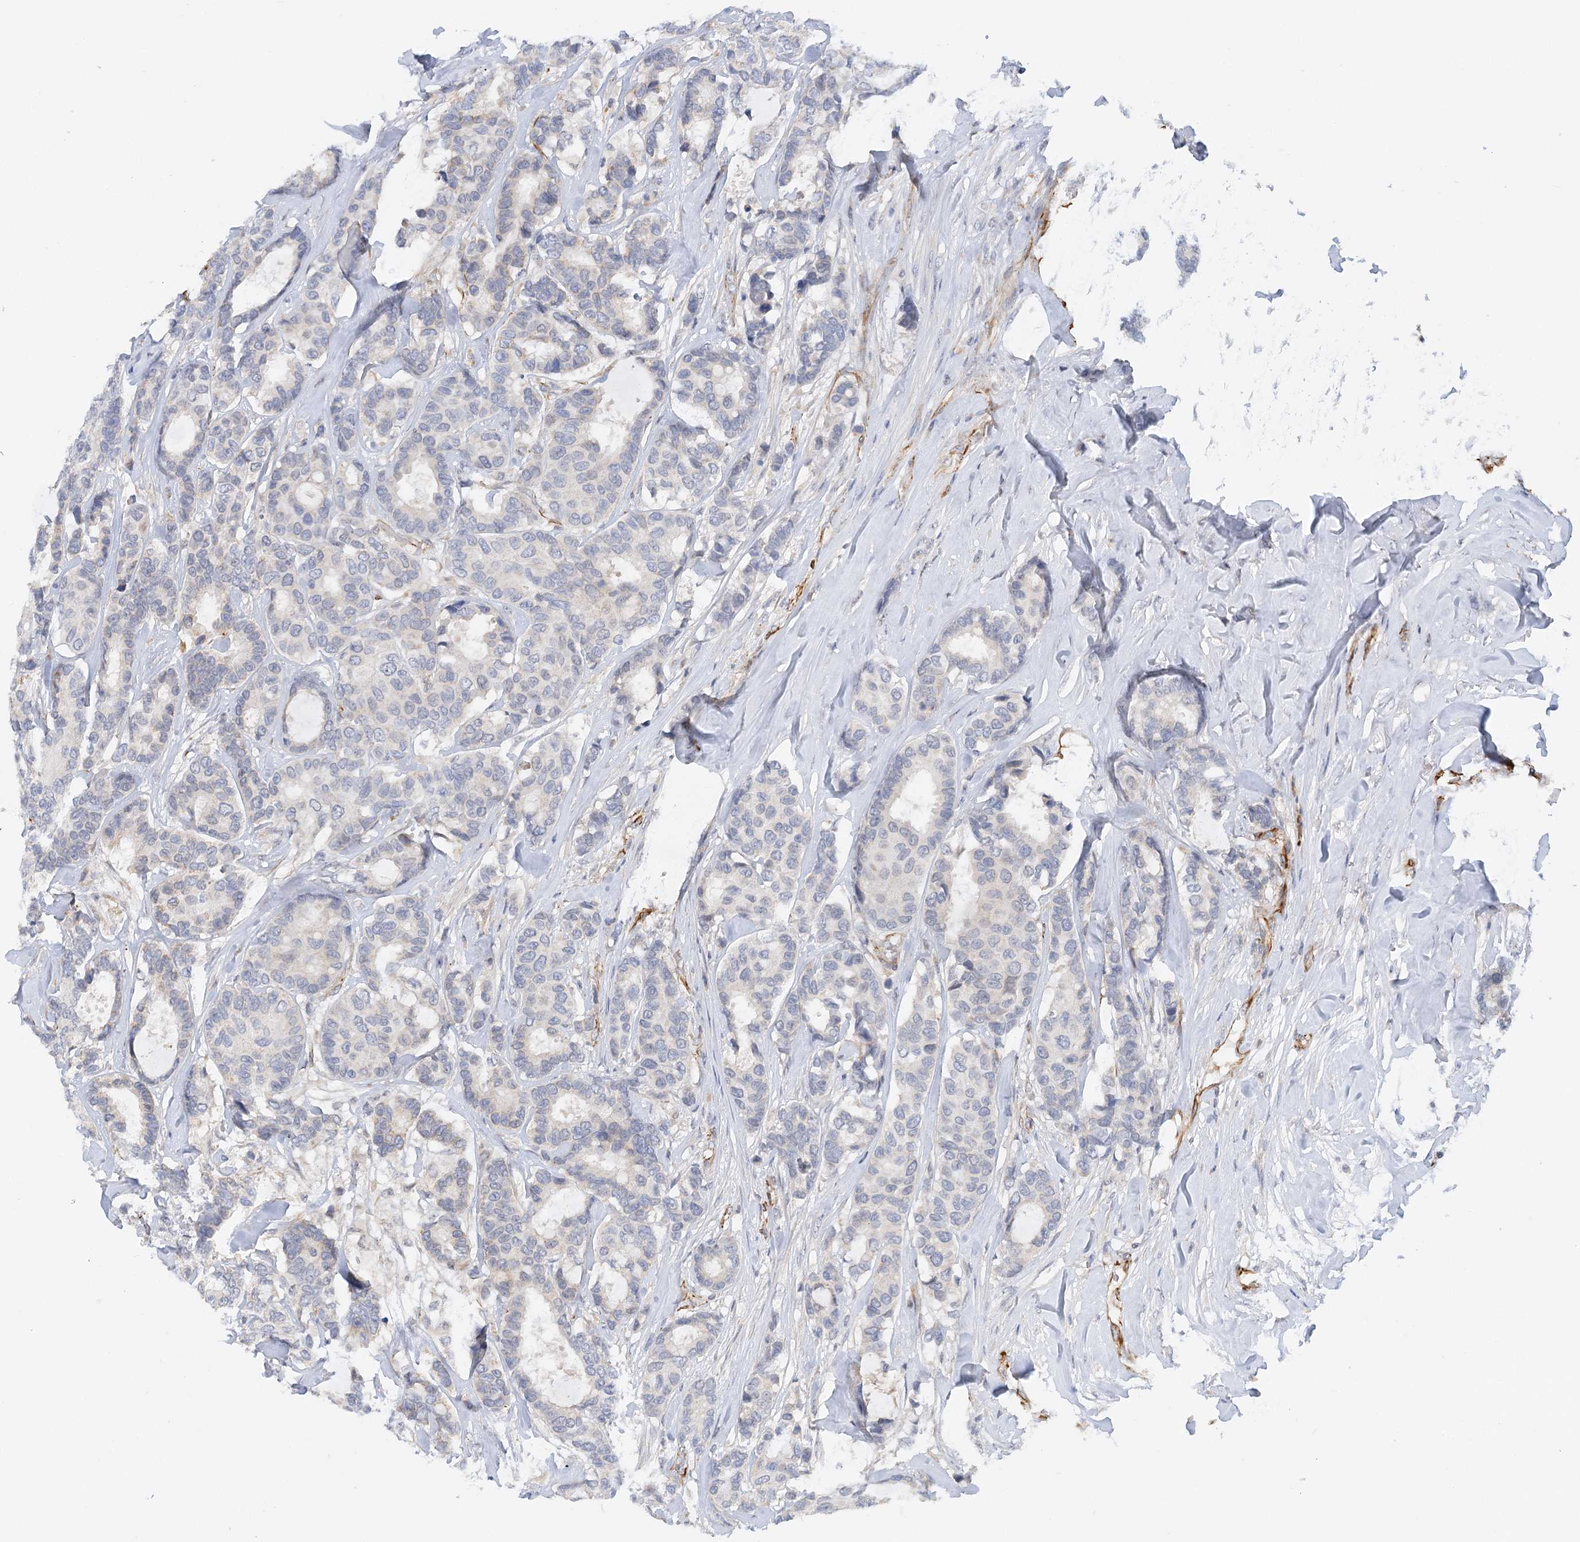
{"staining": {"intensity": "negative", "quantity": "none", "location": "none"}, "tissue": "breast cancer", "cell_type": "Tumor cells", "image_type": "cancer", "snomed": [{"axis": "morphology", "description": "Duct carcinoma"}, {"axis": "topography", "description": "Breast"}], "caption": "Micrograph shows no protein expression in tumor cells of breast infiltrating ductal carcinoma tissue.", "gene": "NELL2", "patient": {"sex": "female", "age": 87}}